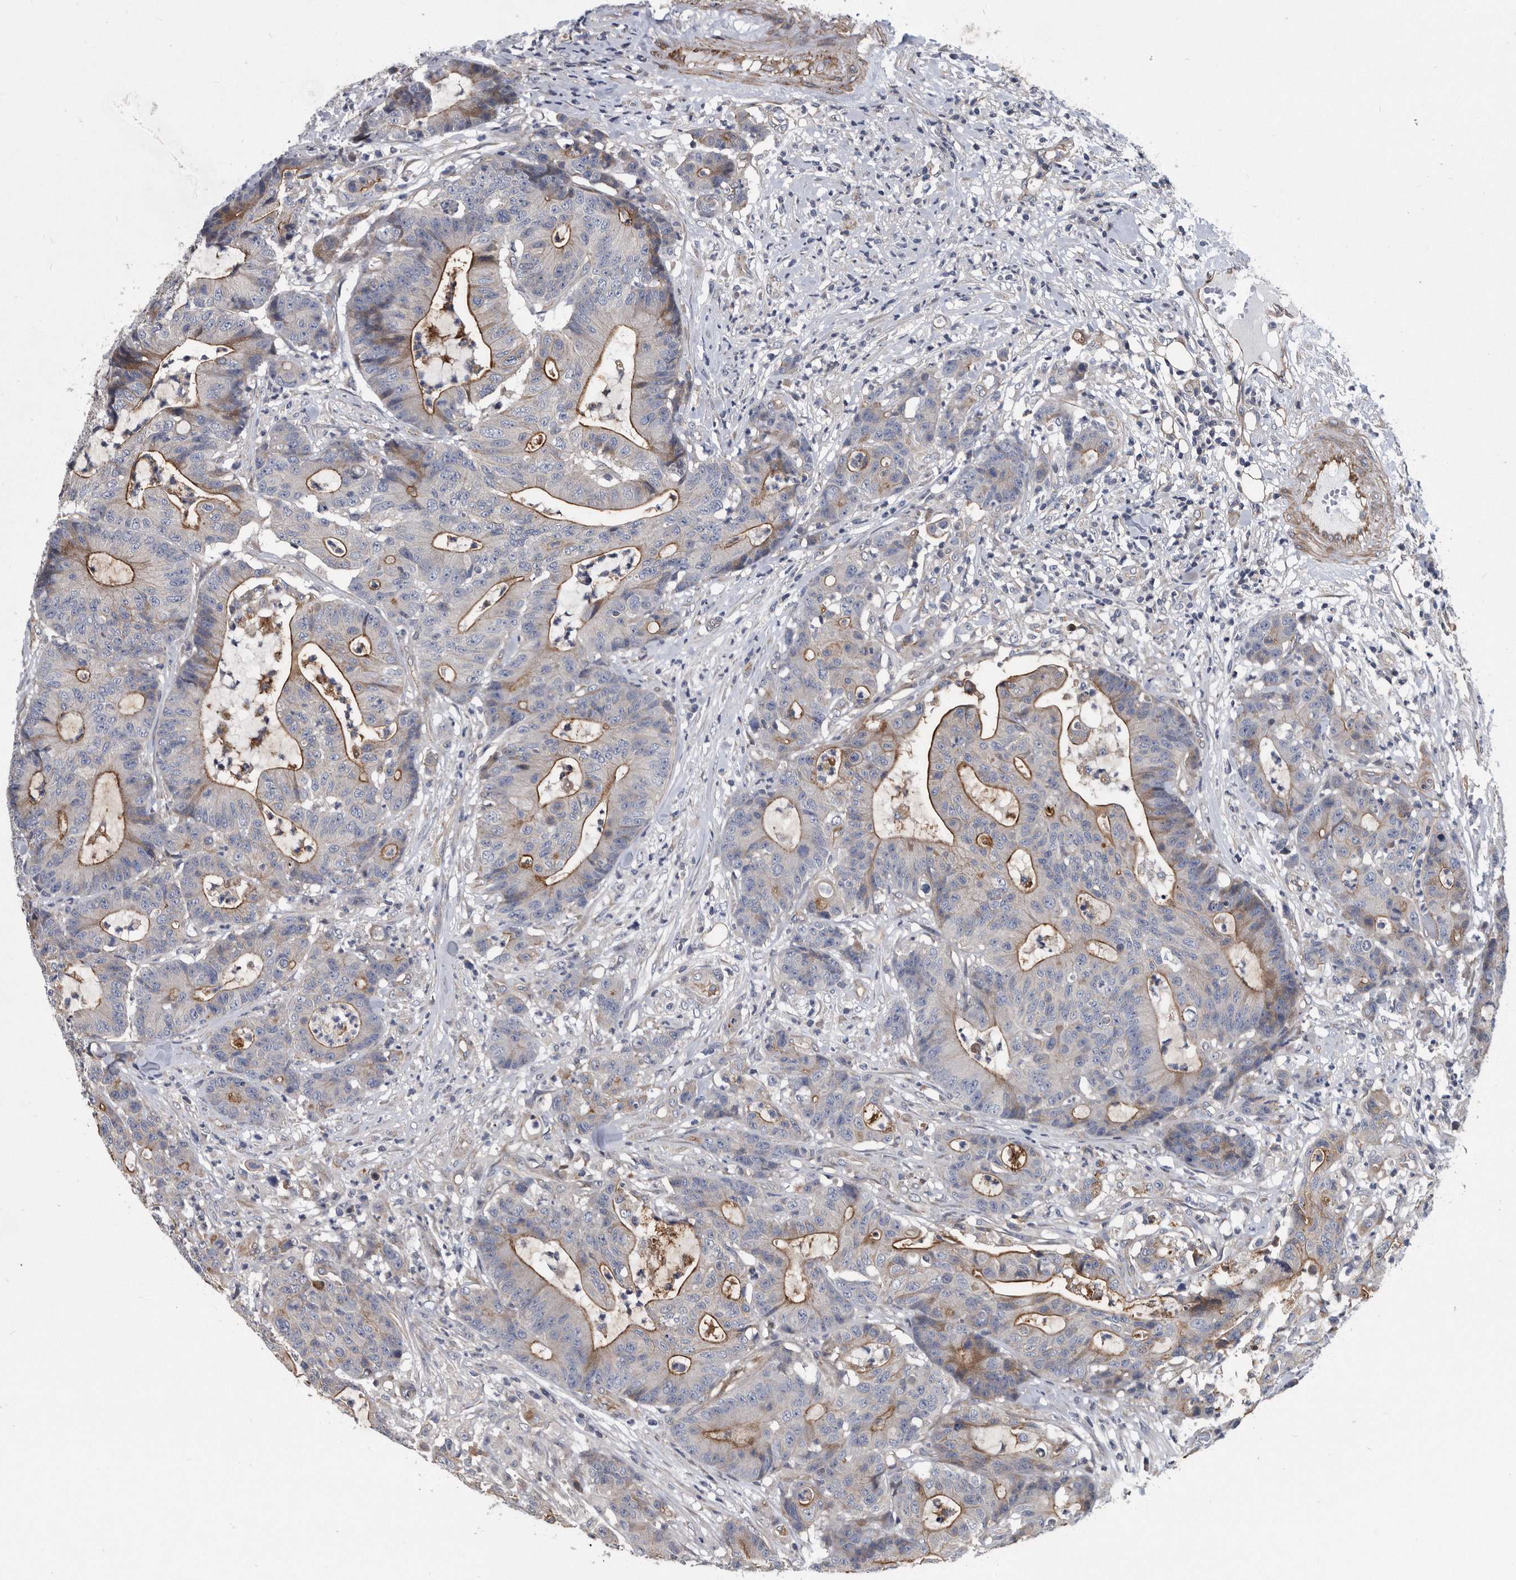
{"staining": {"intensity": "moderate", "quantity": "<25%", "location": "cytoplasmic/membranous"}, "tissue": "colorectal cancer", "cell_type": "Tumor cells", "image_type": "cancer", "snomed": [{"axis": "morphology", "description": "Adenocarcinoma, NOS"}, {"axis": "topography", "description": "Colon"}], "caption": "DAB immunohistochemical staining of adenocarcinoma (colorectal) reveals moderate cytoplasmic/membranous protein expression in about <25% of tumor cells.", "gene": "ARMCX1", "patient": {"sex": "female", "age": 84}}